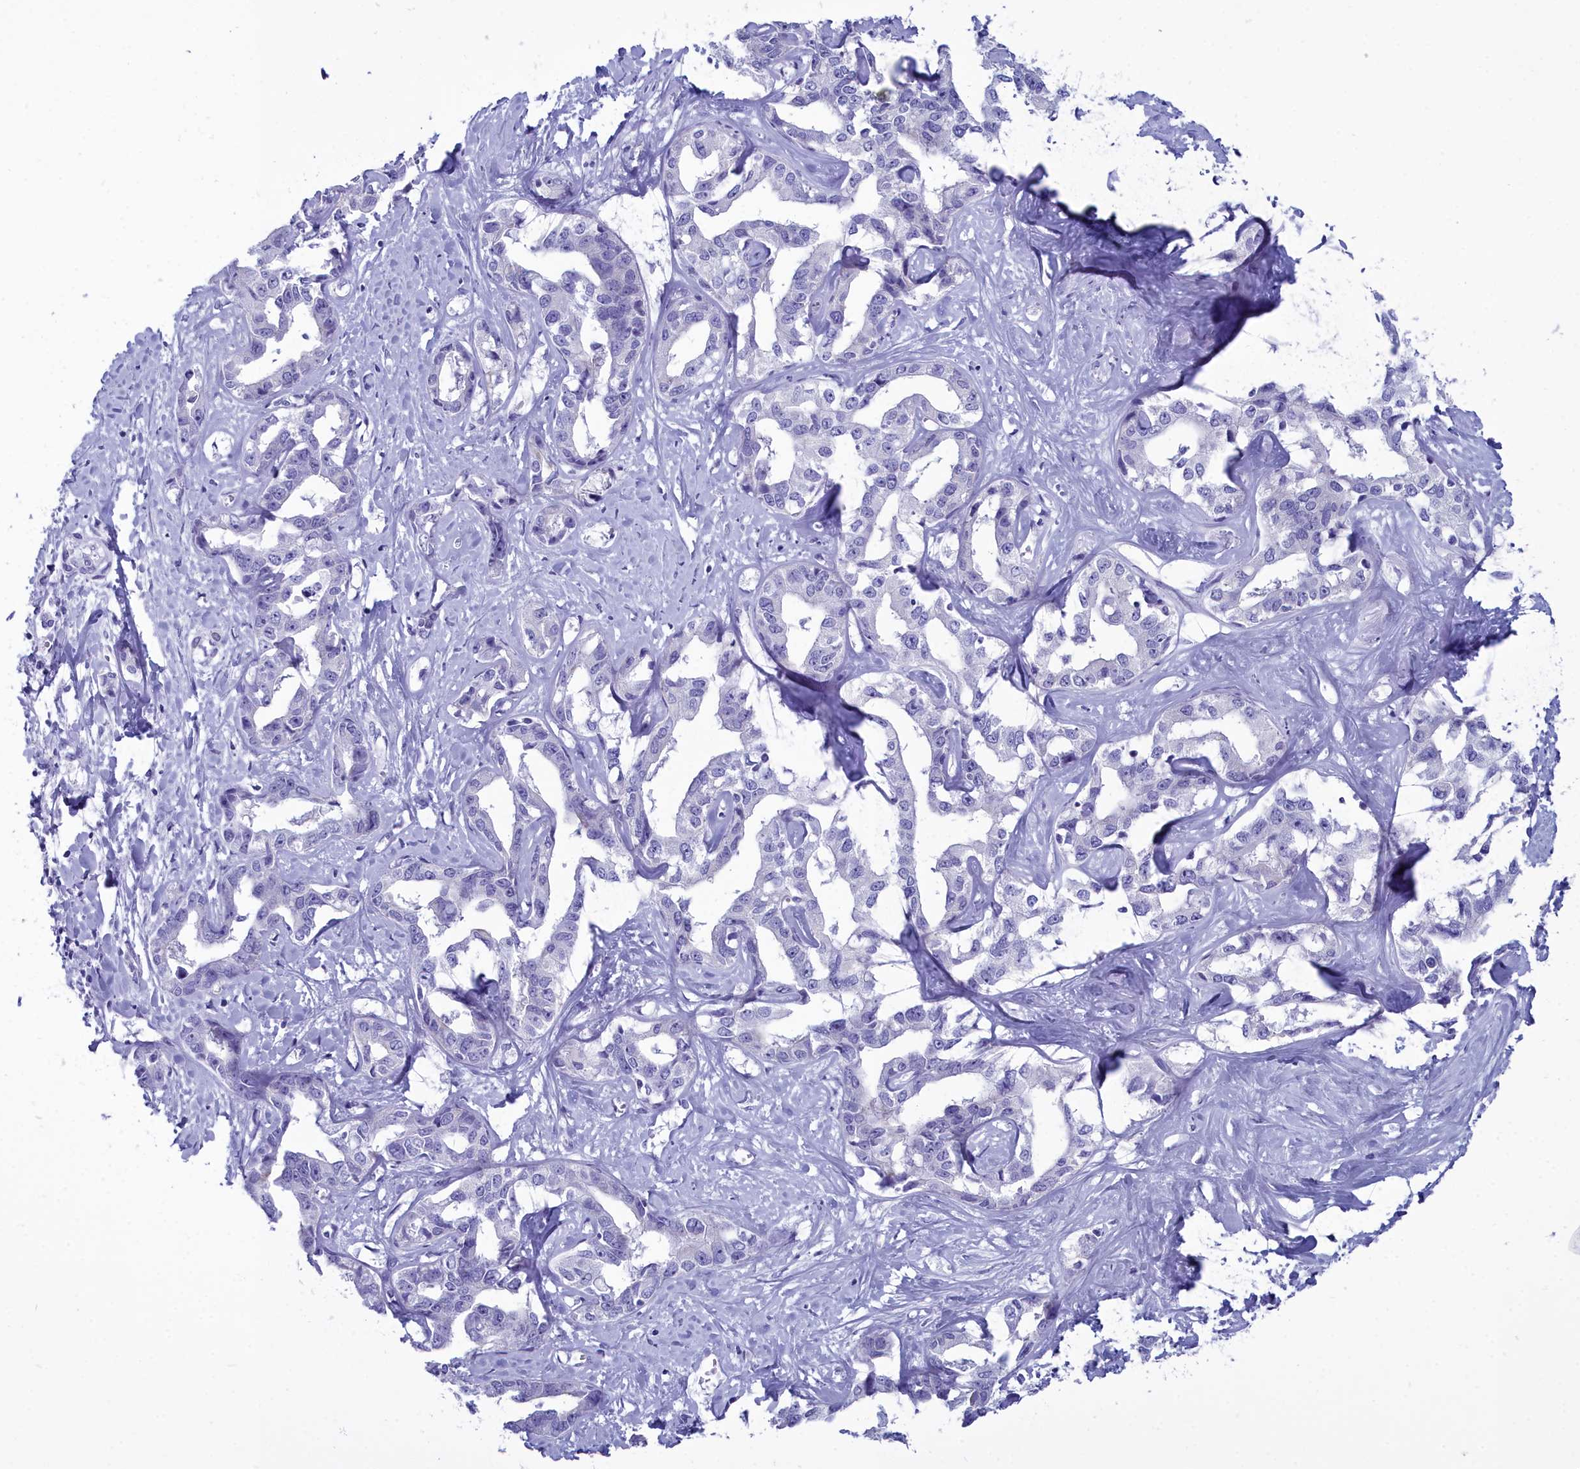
{"staining": {"intensity": "negative", "quantity": "none", "location": "none"}, "tissue": "liver cancer", "cell_type": "Tumor cells", "image_type": "cancer", "snomed": [{"axis": "morphology", "description": "Cholangiocarcinoma"}, {"axis": "topography", "description": "Liver"}], "caption": "Tumor cells show no significant staining in liver cancer (cholangiocarcinoma). The staining was performed using DAB (3,3'-diaminobenzidine) to visualize the protein expression in brown, while the nuclei were stained in blue with hematoxylin (Magnification: 20x).", "gene": "MAP6", "patient": {"sex": "male", "age": 59}}